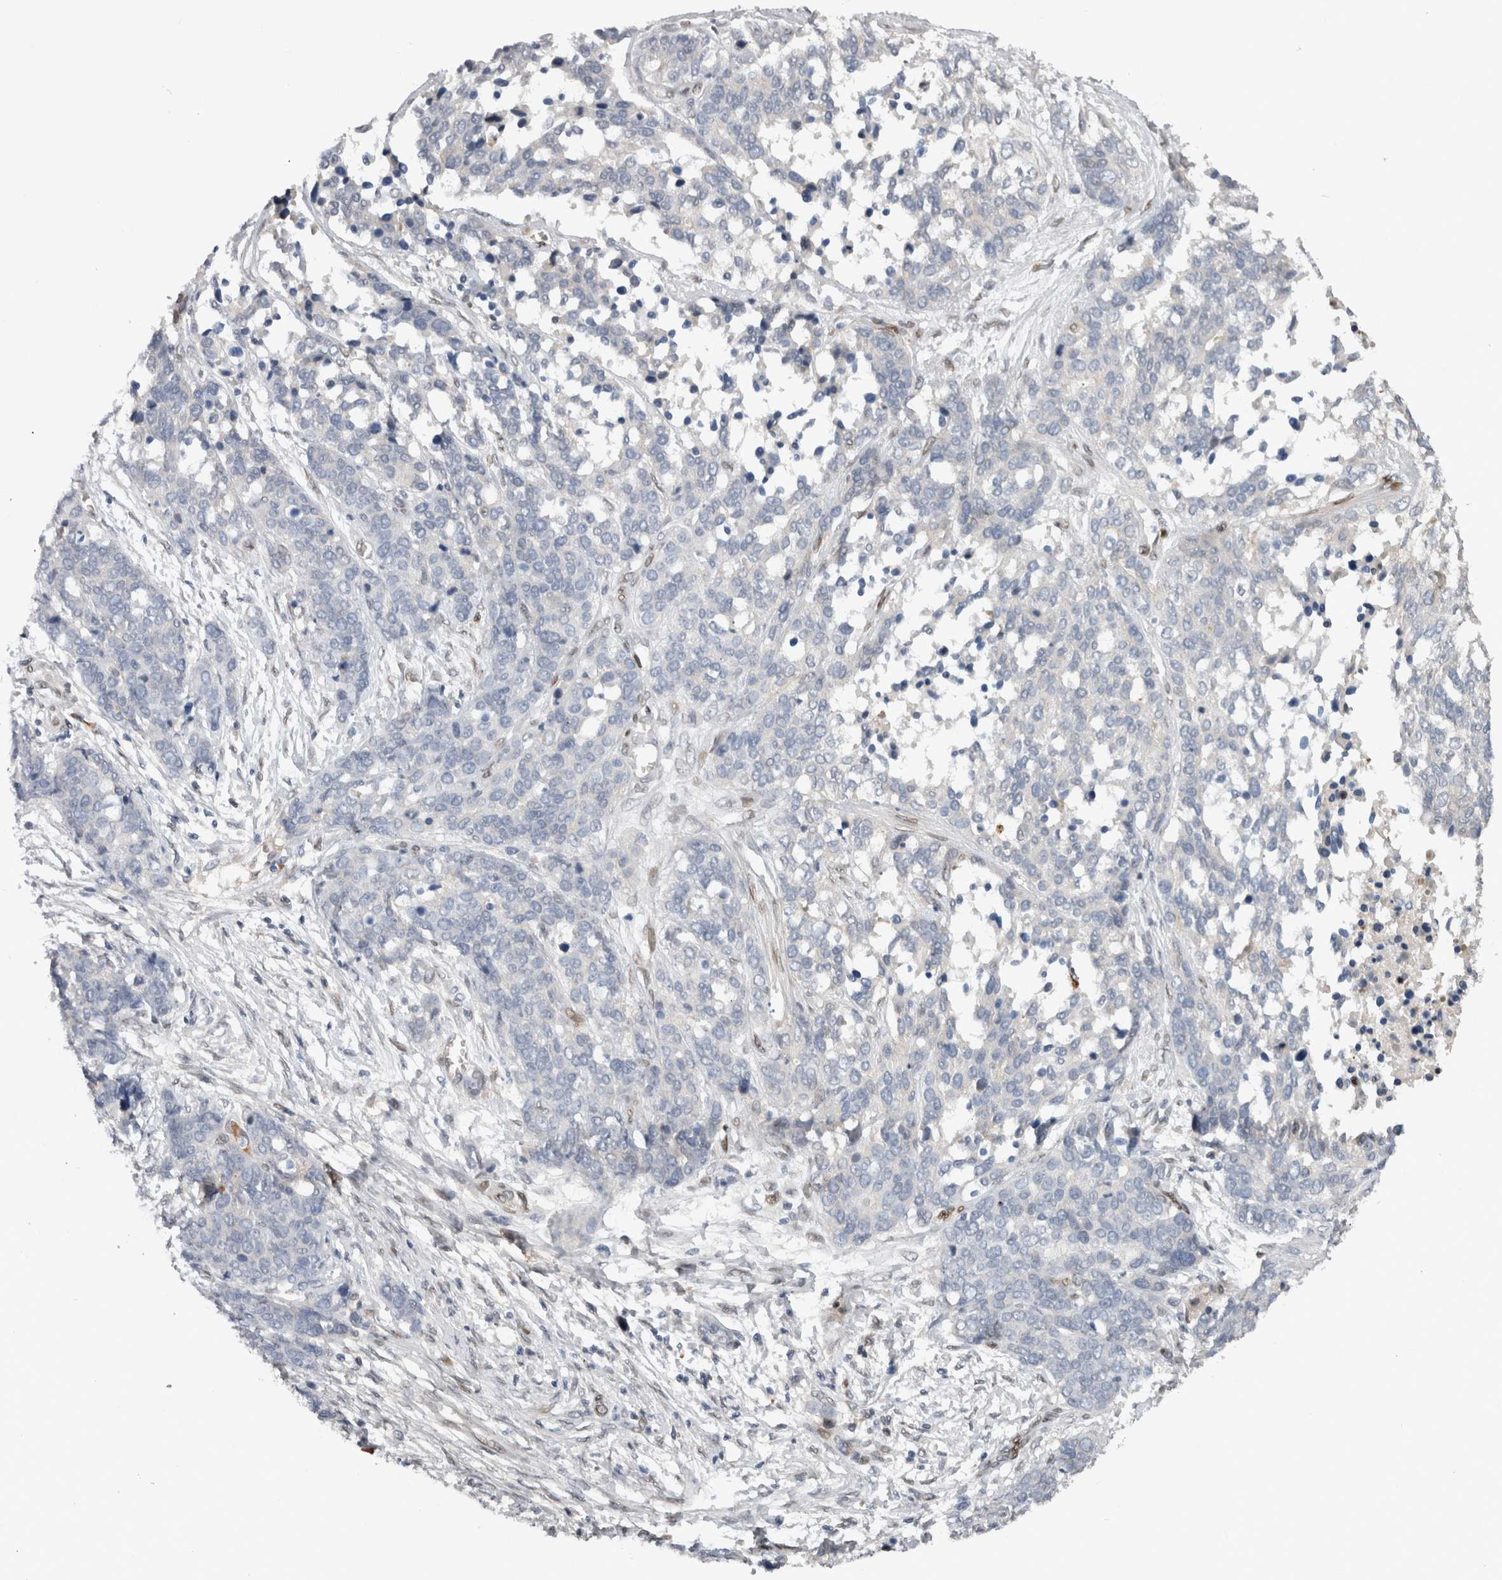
{"staining": {"intensity": "negative", "quantity": "none", "location": "none"}, "tissue": "ovarian cancer", "cell_type": "Tumor cells", "image_type": "cancer", "snomed": [{"axis": "morphology", "description": "Cystadenocarcinoma, serous, NOS"}, {"axis": "topography", "description": "Ovary"}], "caption": "Tumor cells show no significant staining in ovarian cancer.", "gene": "DMTN", "patient": {"sex": "female", "age": 44}}